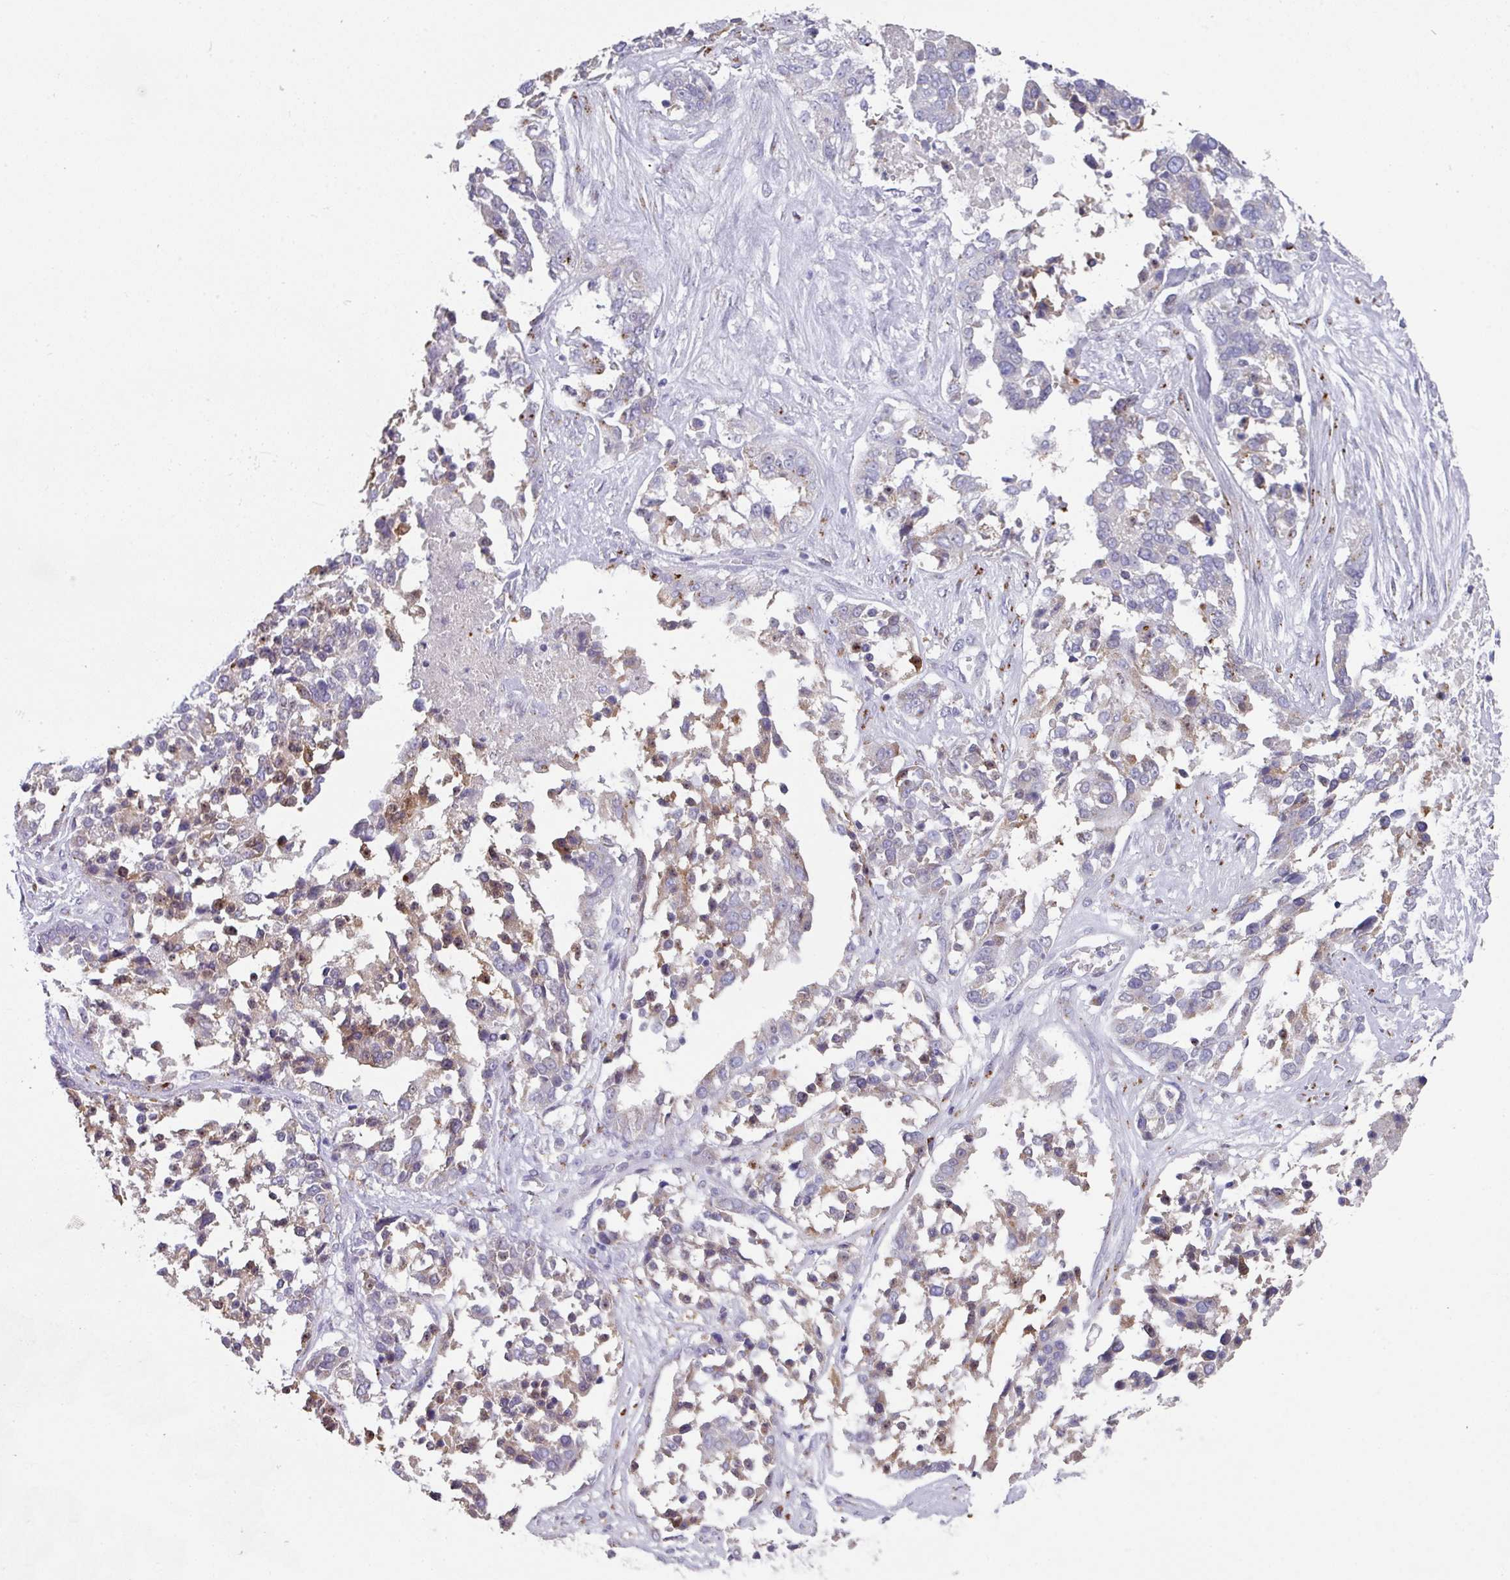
{"staining": {"intensity": "moderate", "quantity": "25%-75%", "location": "cytoplasmic/membranous"}, "tissue": "ovarian cancer", "cell_type": "Tumor cells", "image_type": "cancer", "snomed": [{"axis": "morphology", "description": "Cystadenocarcinoma, serous, NOS"}, {"axis": "topography", "description": "Ovary"}], "caption": "Immunohistochemistry (DAB) staining of serous cystadenocarcinoma (ovarian) reveals moderate cytoplasmic/membranous protein staining in approximately 25%-75% of tumor cells.", "gene": "VKORC1L1", "patient": {"sex": "female", "age": 44}}